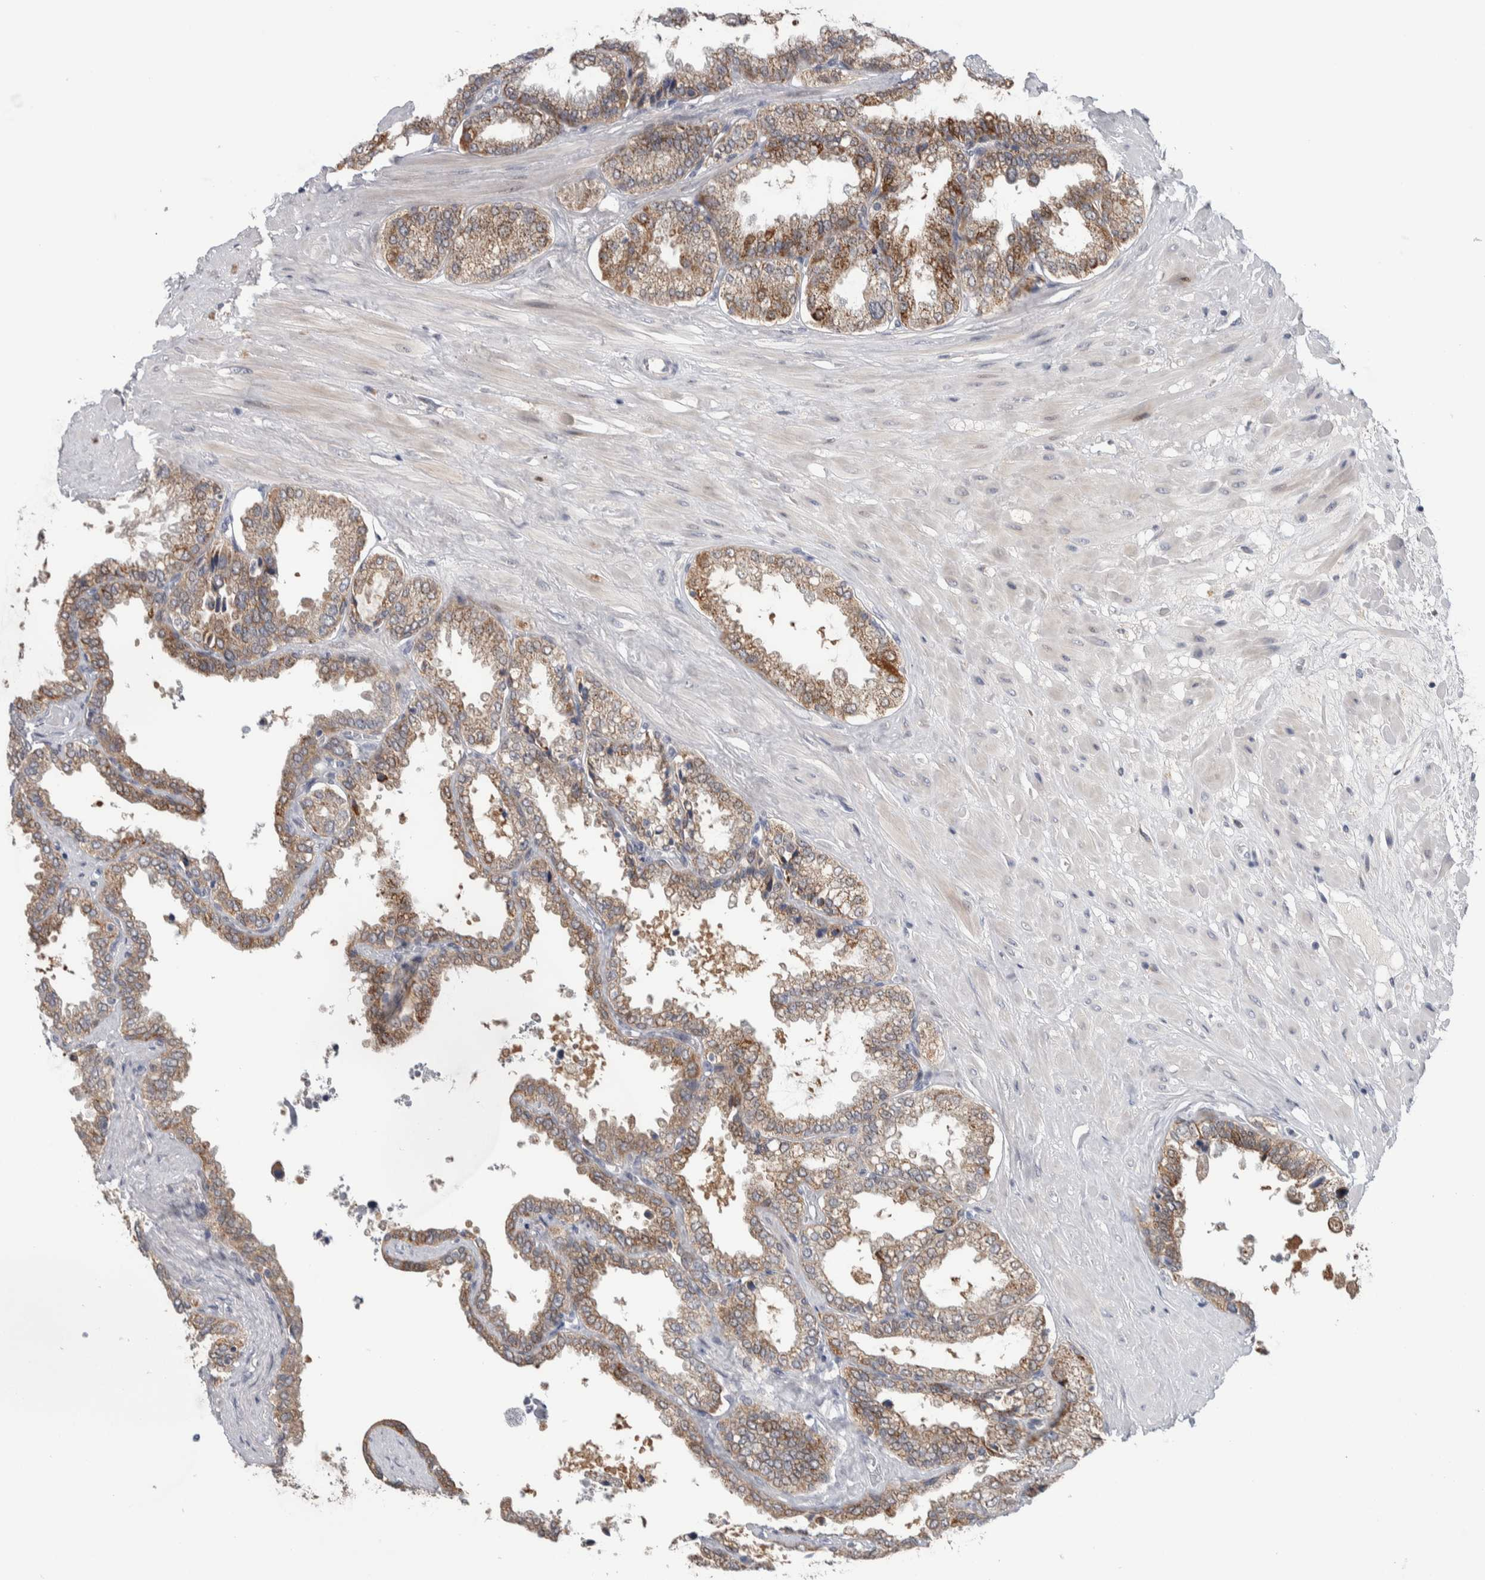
{"staining": {"intensity": "moderate", "quantity": ">75%", "location": "cytoplasmic/membranous"}, "tissue": "seminal vesicle", "cell_type": "Glandular cells", "image_type": "normal", "snomed": [{"axis": "morphology", "description": "Normal tissue, NOS"}, {"axis": "topography", "description": "Seminal veicle"}], "caption": "A medium amount of moderate cytoplasmic/membranous positivity is seen in about >75% of glandular cells in benign seminal vesicle.", "gene": "PRRG4", "patient": {"sex": "male", "age": 46}}